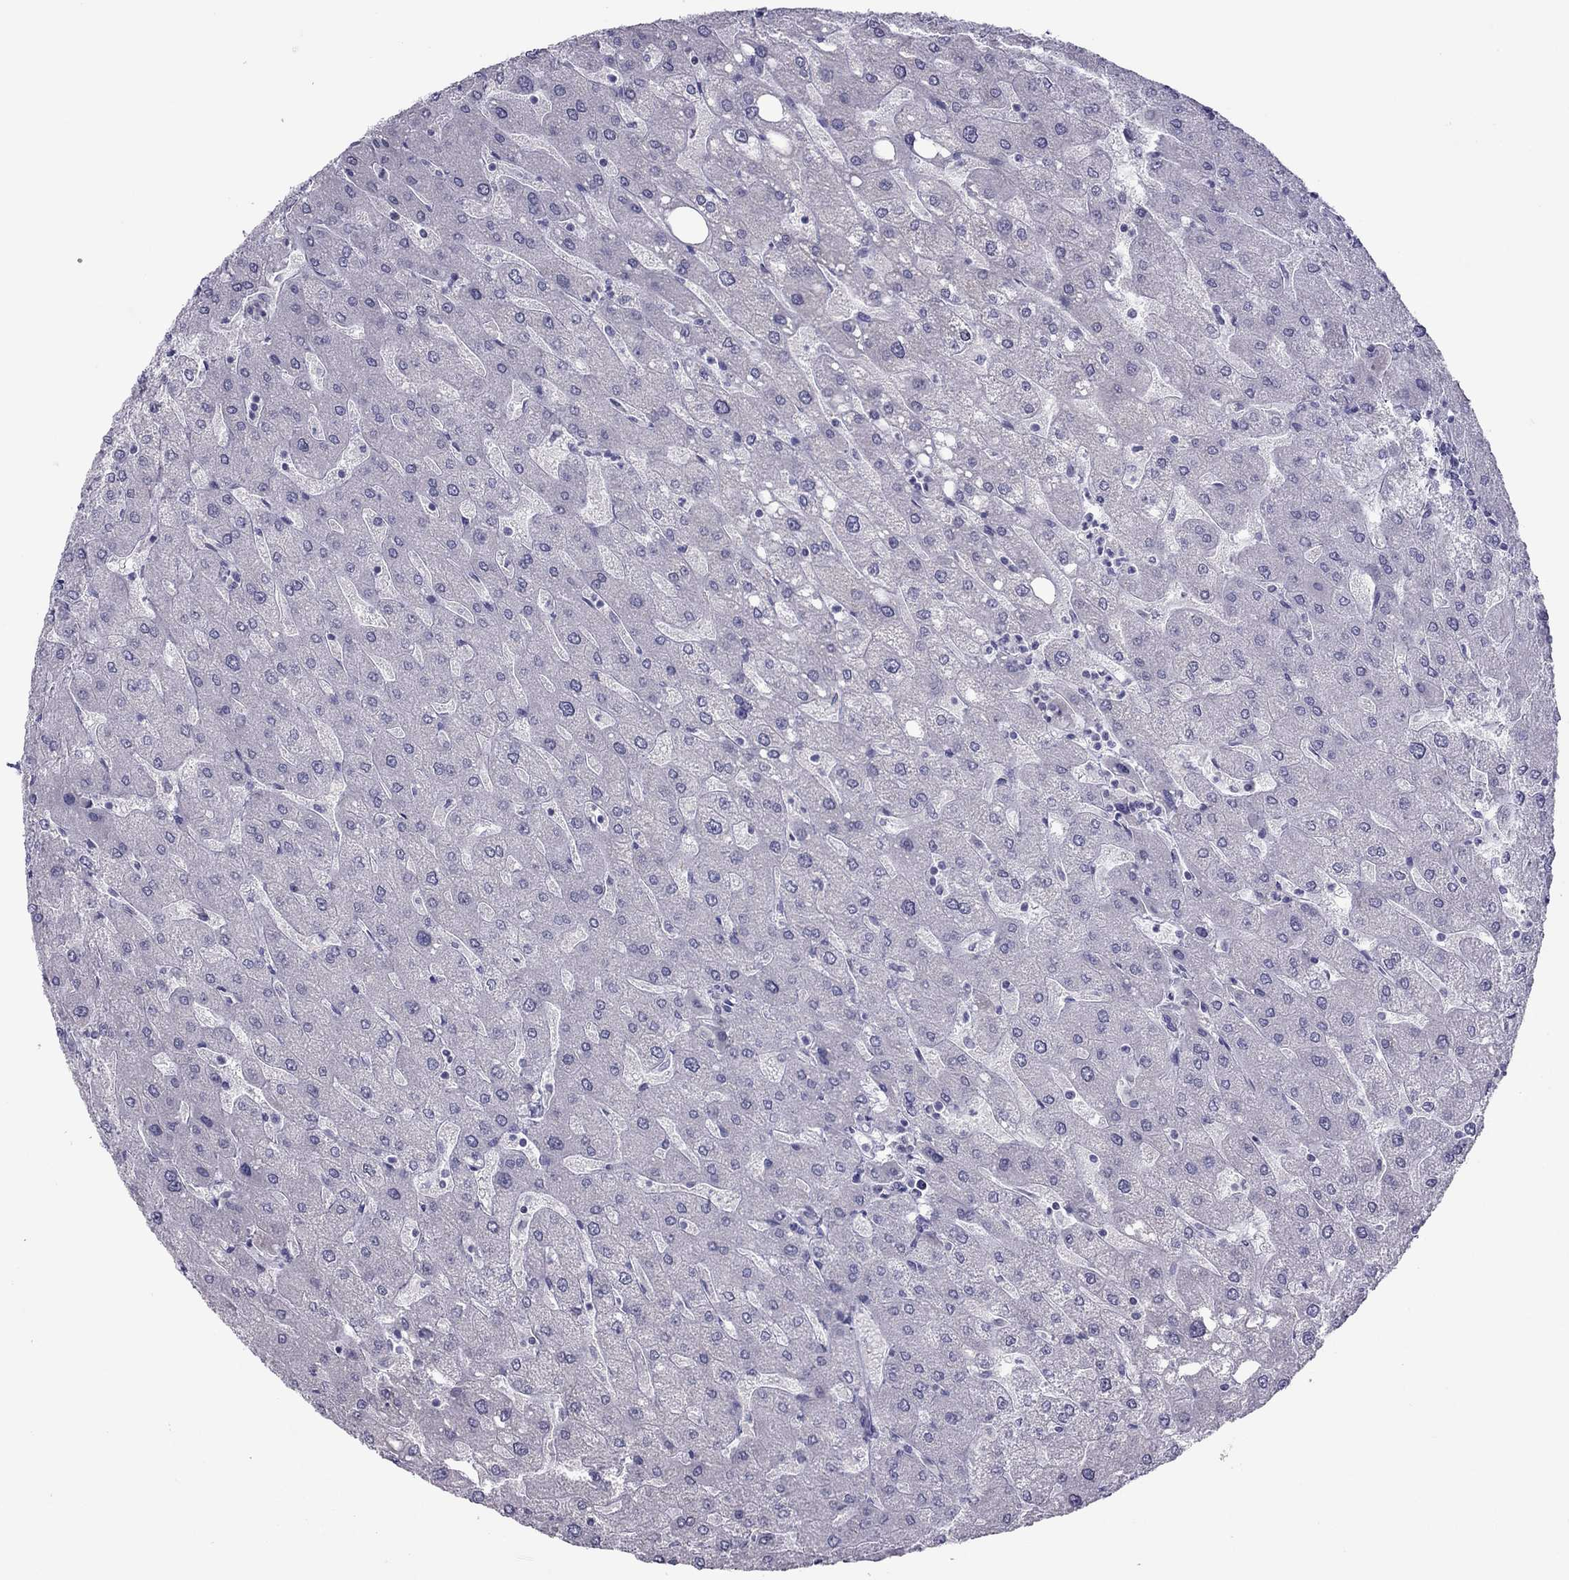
{"staining": {"intensity": "negative", "quantity": "none", "location": "none"}, "tissue": "liver", "cell_type": "Cholangiocytes", "image_type": "normal", "snomed": [{"axis": "morphology", "description": "Normal tissue, NOS"}, {"axis": "topography", "description": "Liver"}], "caption": "This is an immunohistochemistry (IHC) micrograph of unremarkable liver. There is no positivity in cholangiocytes.", "gene": "TEX14", "patient": {"sex": "male", "age": 67}}